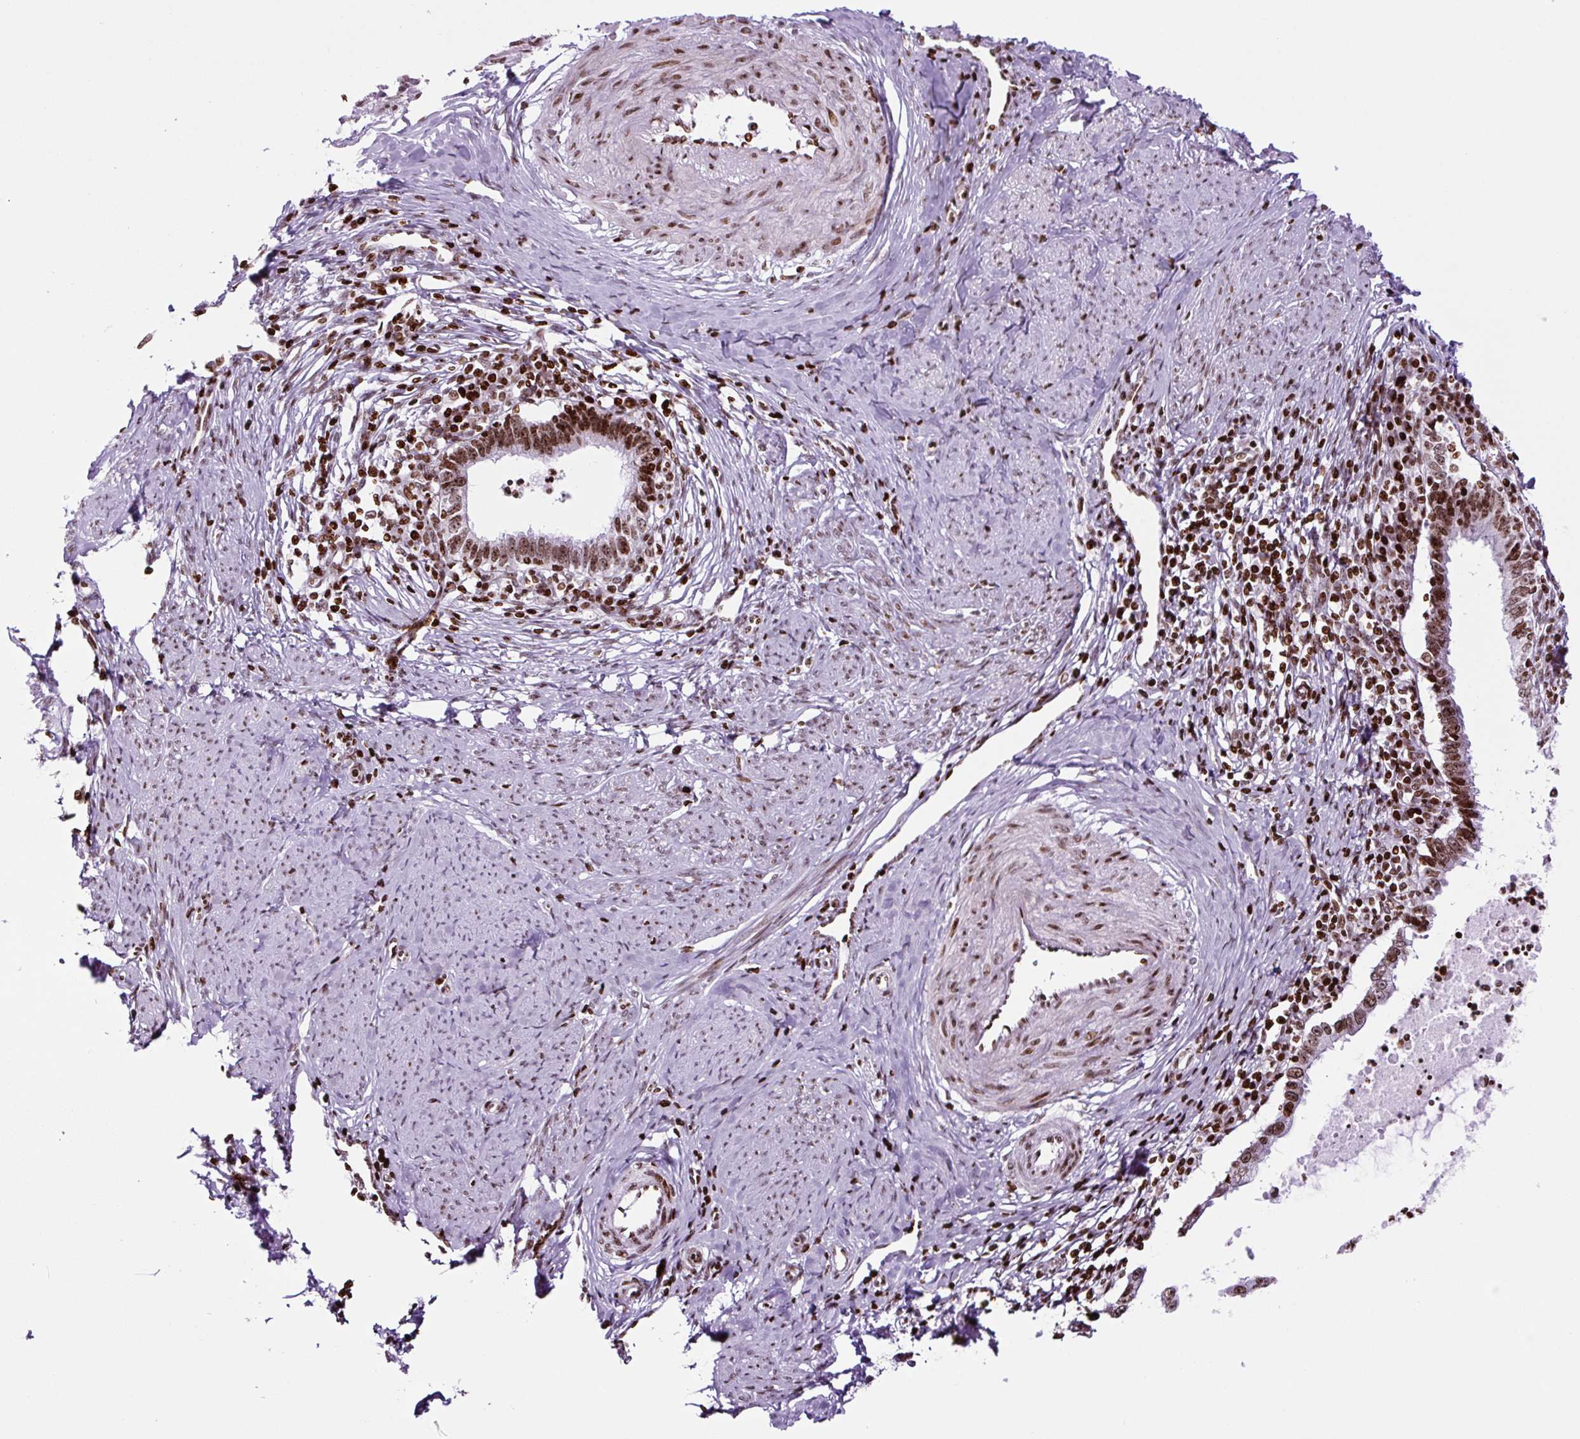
{"staining": {"intensity": "strong", "quantity": ">75%", "location": "nuclear"}, "tissue": "cervical cancer", "cell_type": "Tumor cells", "image_type": "cancer", "snomed": [{"axis": "morphology", "description": "Adenocarcinoma, NOS"}, {"axis": "topography", "description": "Cervix"}], "caption": "Cervical cancer tissue shows strong nuclear positivity in approximately >75% of tumor cells The staining is performed using DAB (3,3'-diaminobenzidine) brown chromogen to label protein expression. The nuclei are counter-stained blue using hematoxylin.", "gene": "H1-3", "patient": {"sex": "female", "age": 36}}